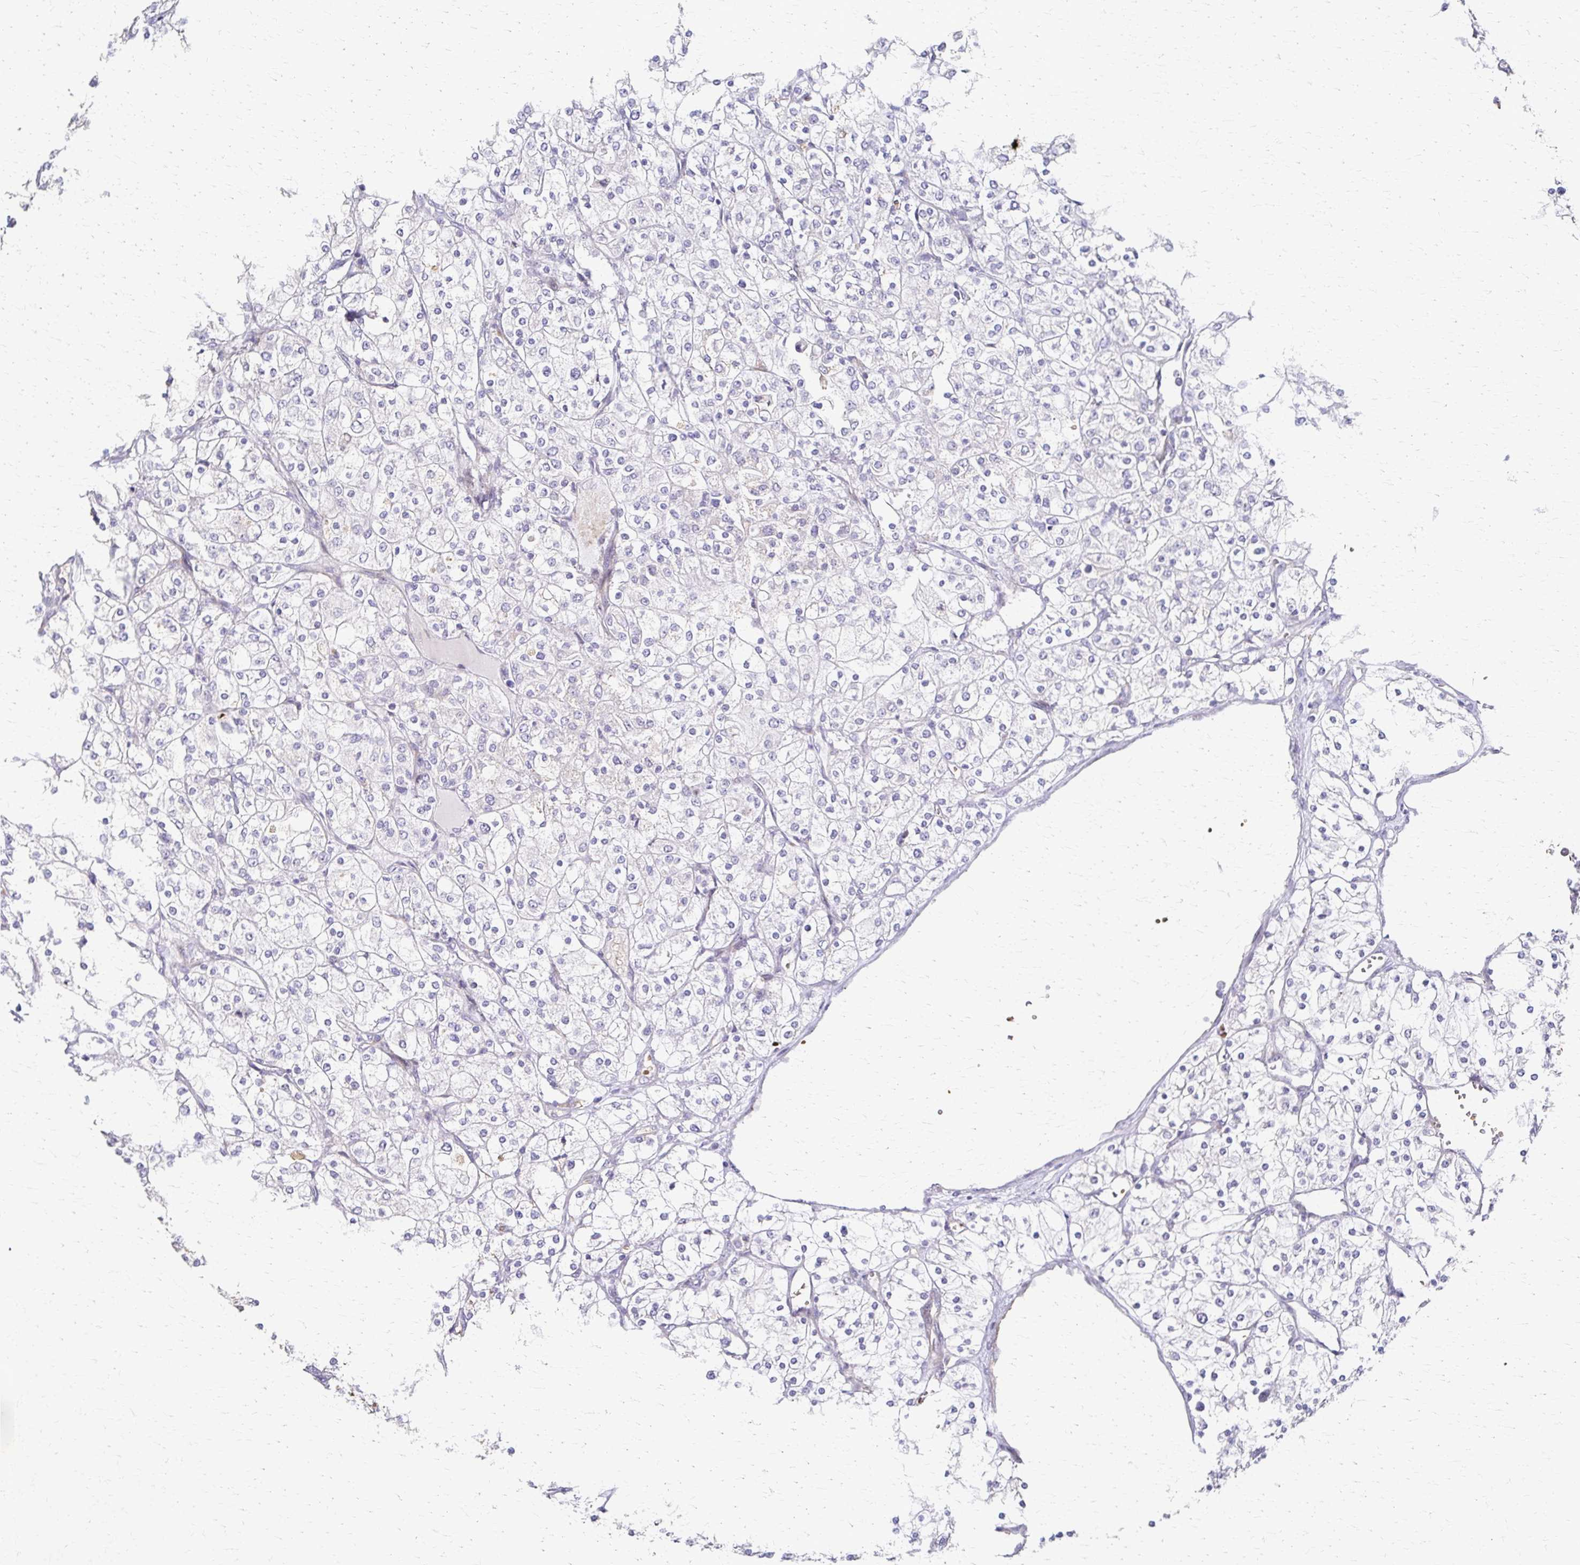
{"staining": {"intensity": "negative", "quantity": "none", "location": "none"}, "tissue": "renal cancer", "cell_type": "Tumor cells", "image_type": "cancer", "snomed": [{"axis": "morphology", "description": "Adenocarcinoma, NOS"}, {"axis": "topography", "description": "Kidney"}], "caption": "DAB (3,3'-diaminobenzidine) immunohistochemical staining of renal cancer (adenocarcinoma) exhibits no significant expression in tumor cells.", "gene": "SKA2", "patient": {"sex": "male", "age": 80}}